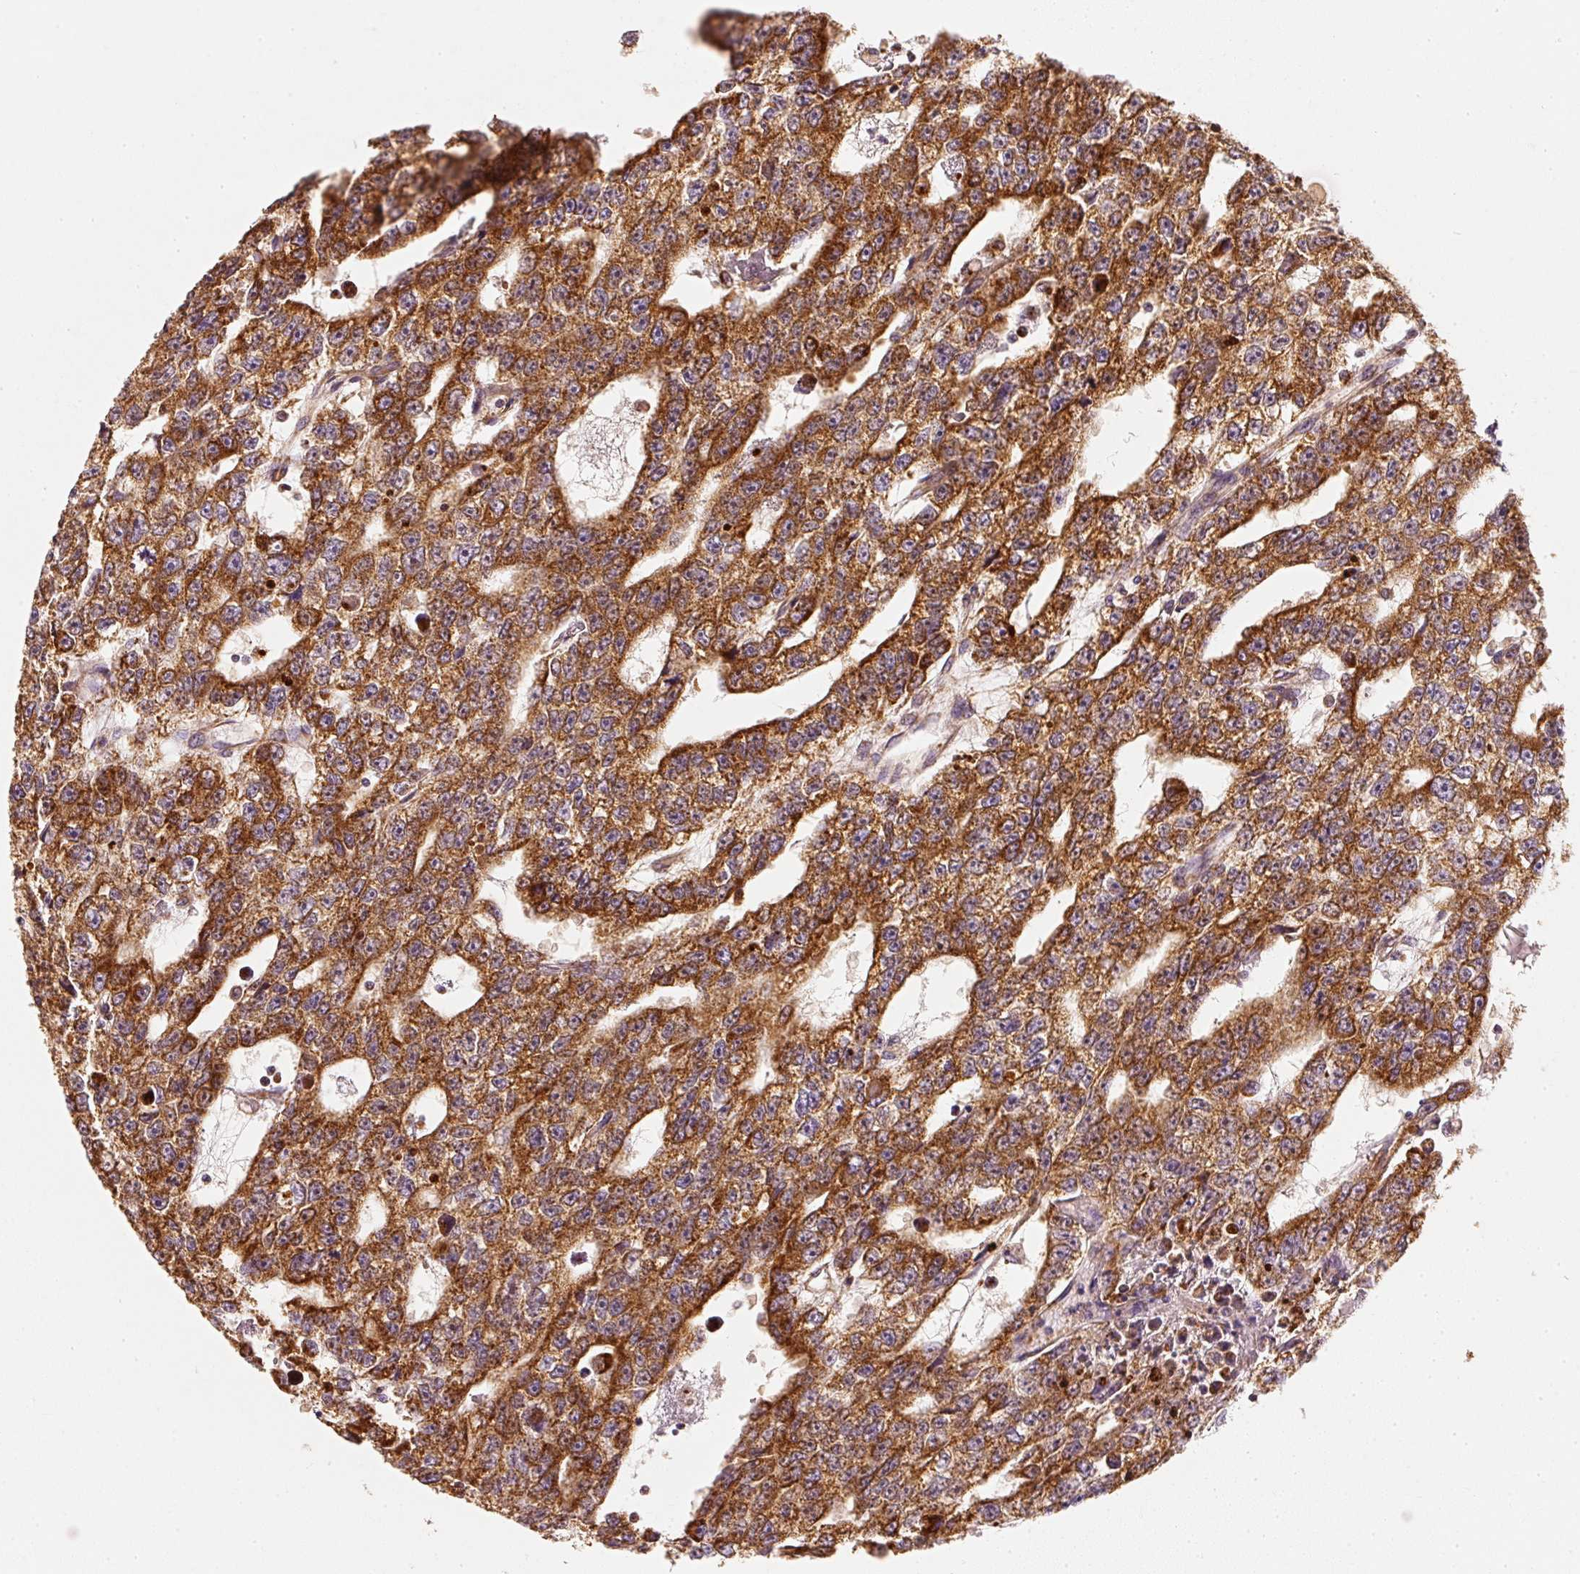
{"staining": {"intensity": "strong", "quantity": ">75%", "location": "cytoplasmic/membranous"}, "tissue": "testis cancer", "cell_type": "Tumor cells", "image_type": "cancer", "snomed": [{"axis": "morphology", "description": "Carcinoma, Embryonal, NOS"}, {"axis": "topography", "description": "Testis"}], "caption": "Immunohistochemistry staining of testis cancer (embryonal carcinoma), which shows high levels of strong cytoplasmic/membranous staining in about >75% of tumor cells indicating strong cytoplasmic/membranous protein staining. The staining was performed using DAB (3,3'-diaminobenzidine) (brown) for protein detection and nuclei were counterstained in hematoxylin (blue).", "gene": "TOMM40", "patient": {"sex": "male", "age": 20}}